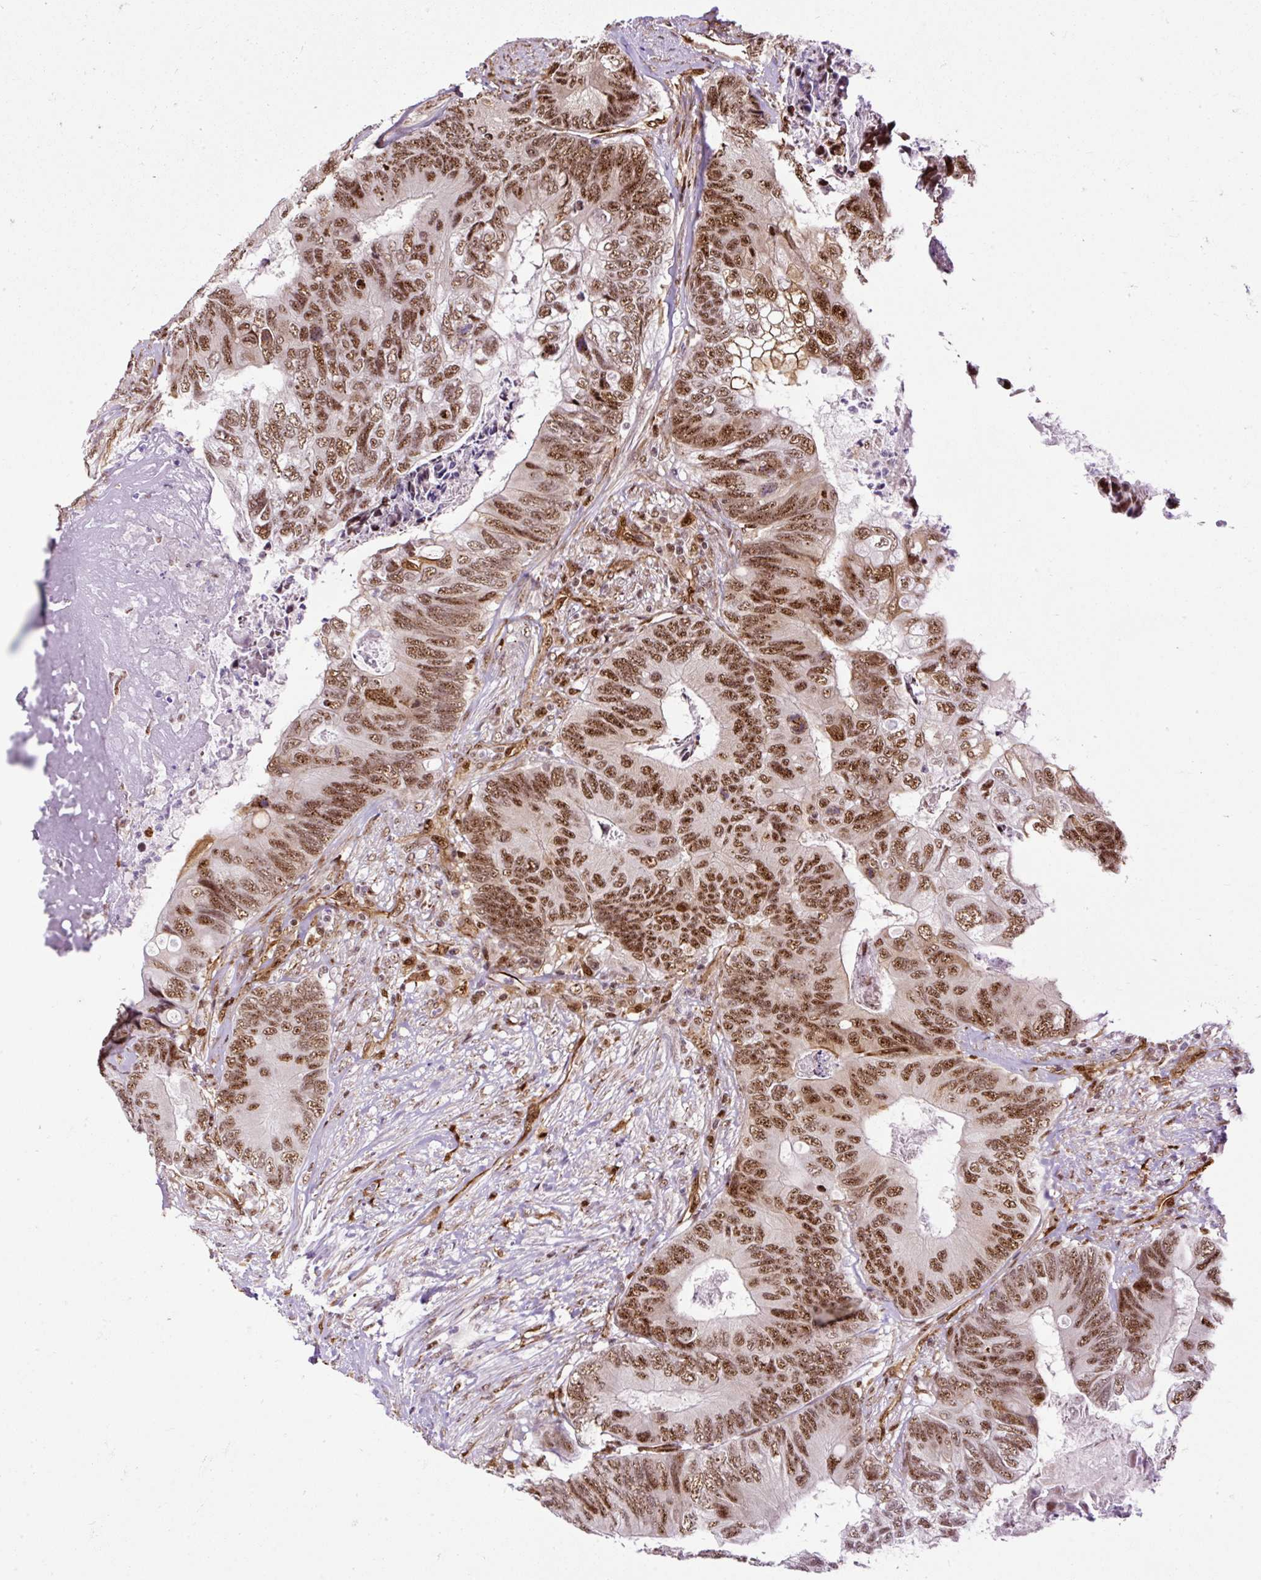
{"staining": {"intensity": "strong", "quantity": ">75%", "location": "nuclear"}, "tissue": "colorectal cancer", "cell_type": "Tumor cells", "image_type": "cancer", "snomed": [{"axis": "morphology", "description": "Adenocarcinoma, NOS"}, {"axis": "topography", "description": "Colon"}], "caption": "Tumor cells exhibit high levels of strong nuclear expression in about >75% of cells in colorectal cancer (adenocarcinoma).", "gene": "LUC7L2", "patient": {"sex": "female", "age": 67}}